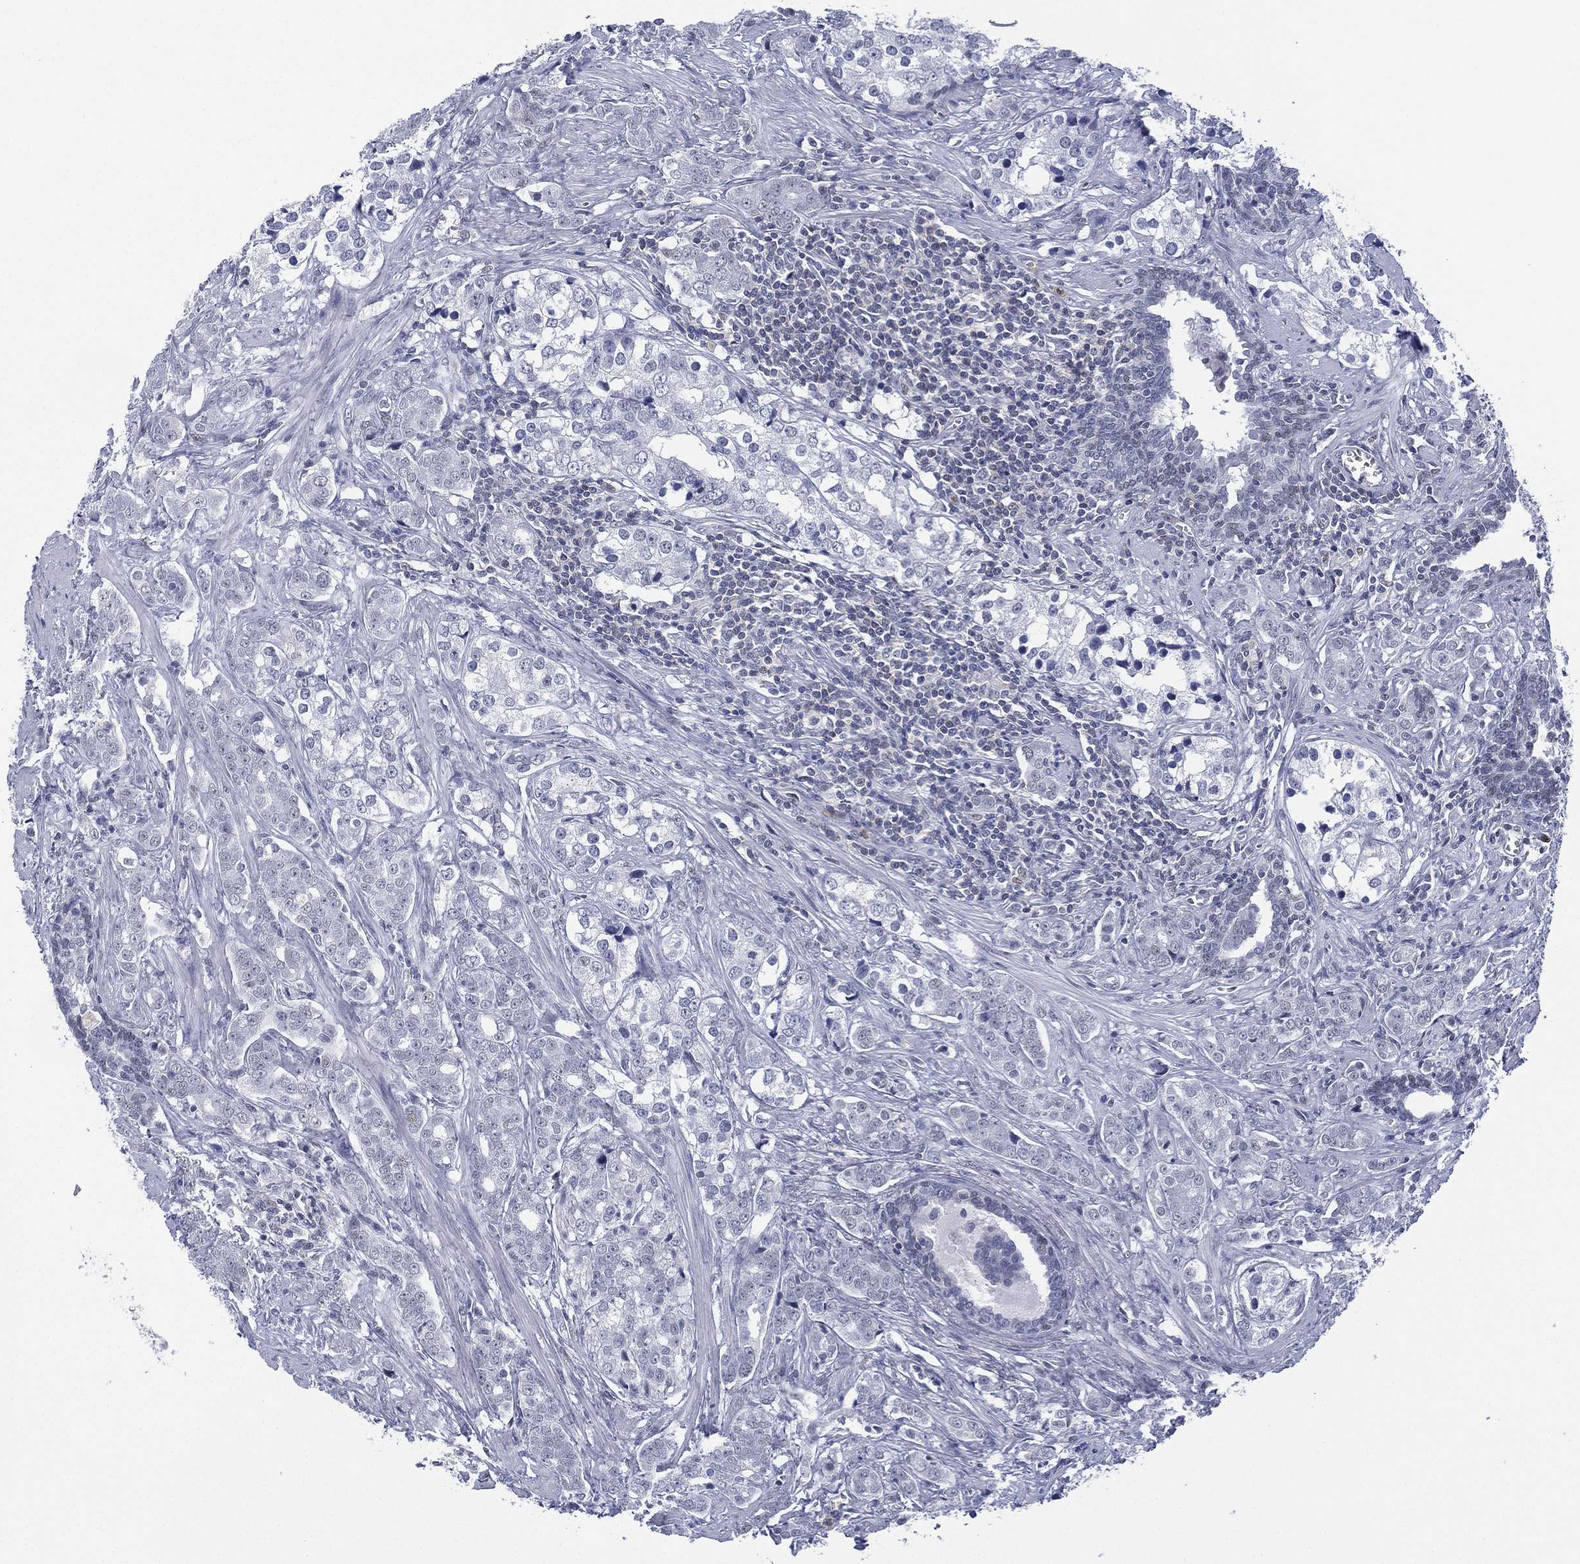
{"staining": {"intensity": "negative", "quantity": "none", "location": "none"}, "tissue": "prostate cancer", "cell_type": "Tumor cells", "image_type": "cancer", "snomed": [{"axis": "morphology", "description": "Adenocarcinoma, NOS"}, {"axis": "topography", "description": "Prostate and seminal vesicle, NOS"}], "caption": "Prostate cancer stained for a protein using immunohistochemistry (IHC) demonstrates no positivity tumor cells.", "gene": "ZNF711", "patient": {"sex": "male", "age": 63}}